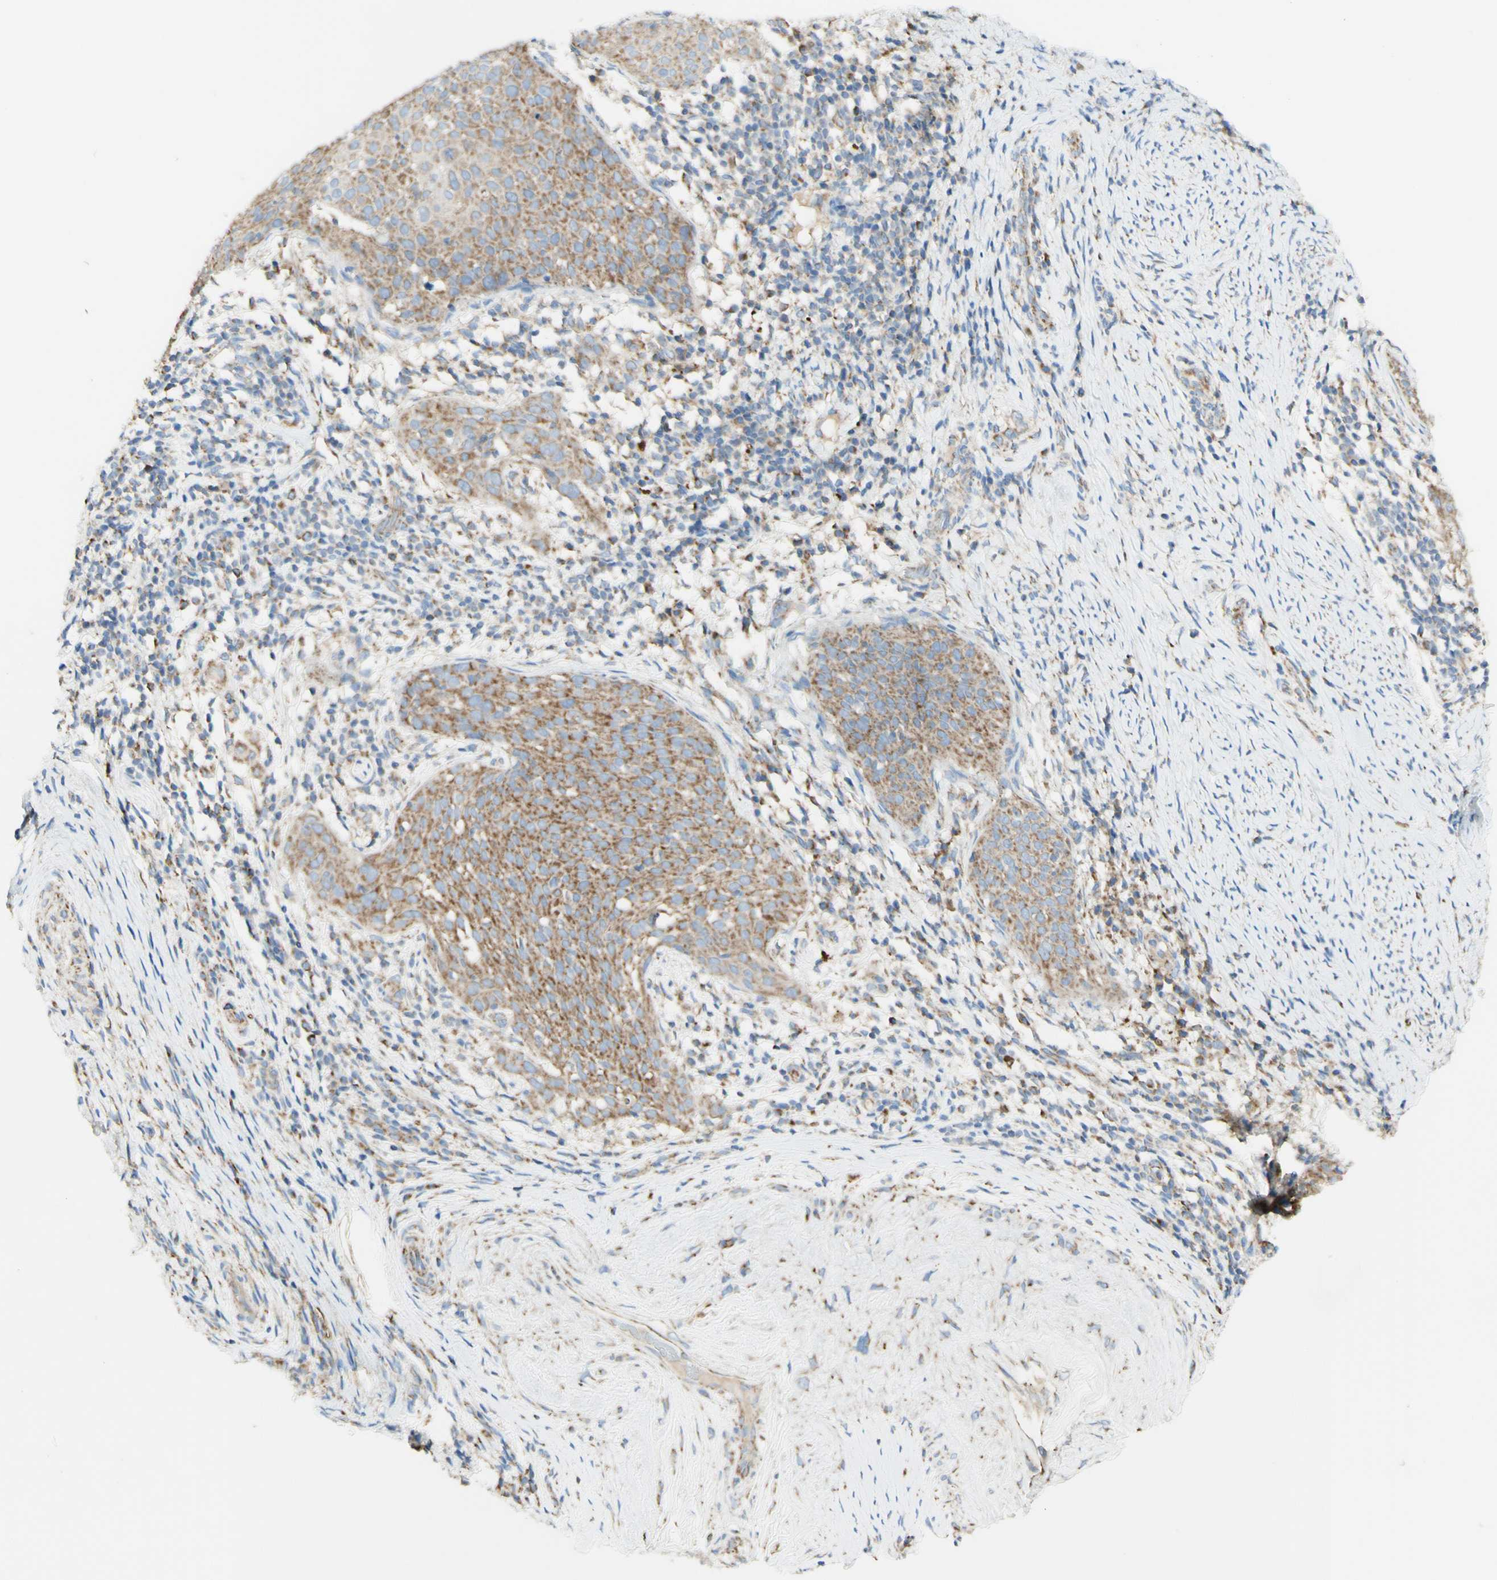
{"staining": {"intensity": "moderate", "quantity": ">75%", "location": "cytoplasmic/membranous"}, "tissue": "cervical cancer", "cell_type": "Tumor cells", "image_type": "cancer", "snomed": [{"axis": "morphology", "description": "Squamous cell carcinoma, NOS"}, {"axis": "topography", "description": "Cervix"}], "caption": "Approximately >75% of tumor cells in human cervical squamous cell carcinoma show moderate cytoplasmic/membranous protein positivity as visualized by brown immunohistochemical staining.", "gene": "ARMC10", "patient": {"sex": "female", "age": 51}}